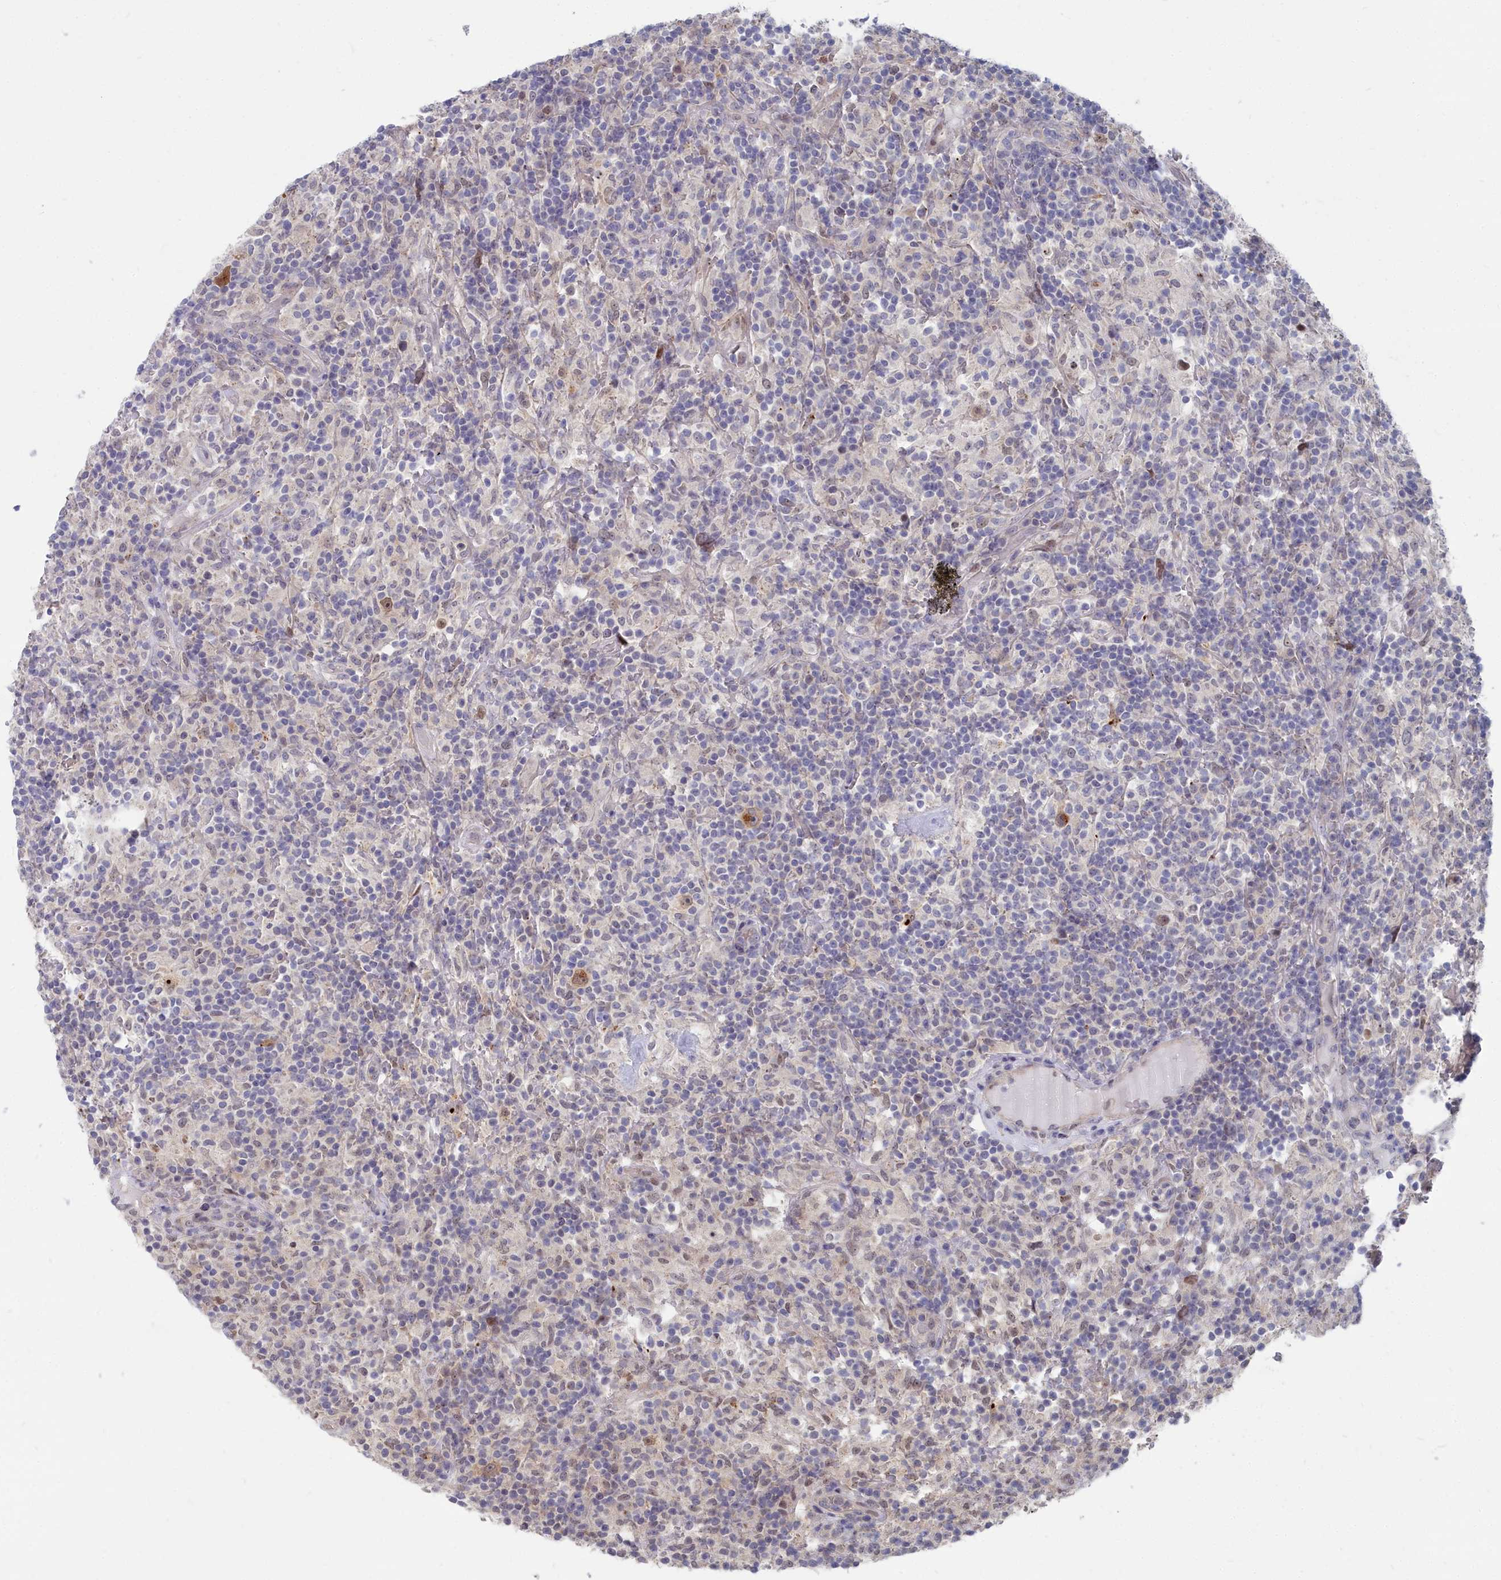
{"staining": {"intensity": "moderate", "quantity": "25%-75%", "location": "cytoplasmic/membranous,nuclear"}, "tissue": "lymphoma", "cell_type": "Tumor cells", "image_type": "cancer", "snomed": [{"axis": "morphology", "description": "Hodgkin's disease, NOS"}, {"axis": "topography", "description": "Lymph node"}], "caption": "Immunohistochemical staining of human lymphoma exhibits medium levels of moderate cytoplasmic/membranous and nuclear protein staining in about 25%-75% of tumor cells.", "gene": "RPS27A", "patient": {"sex": "male", "age": 70}}